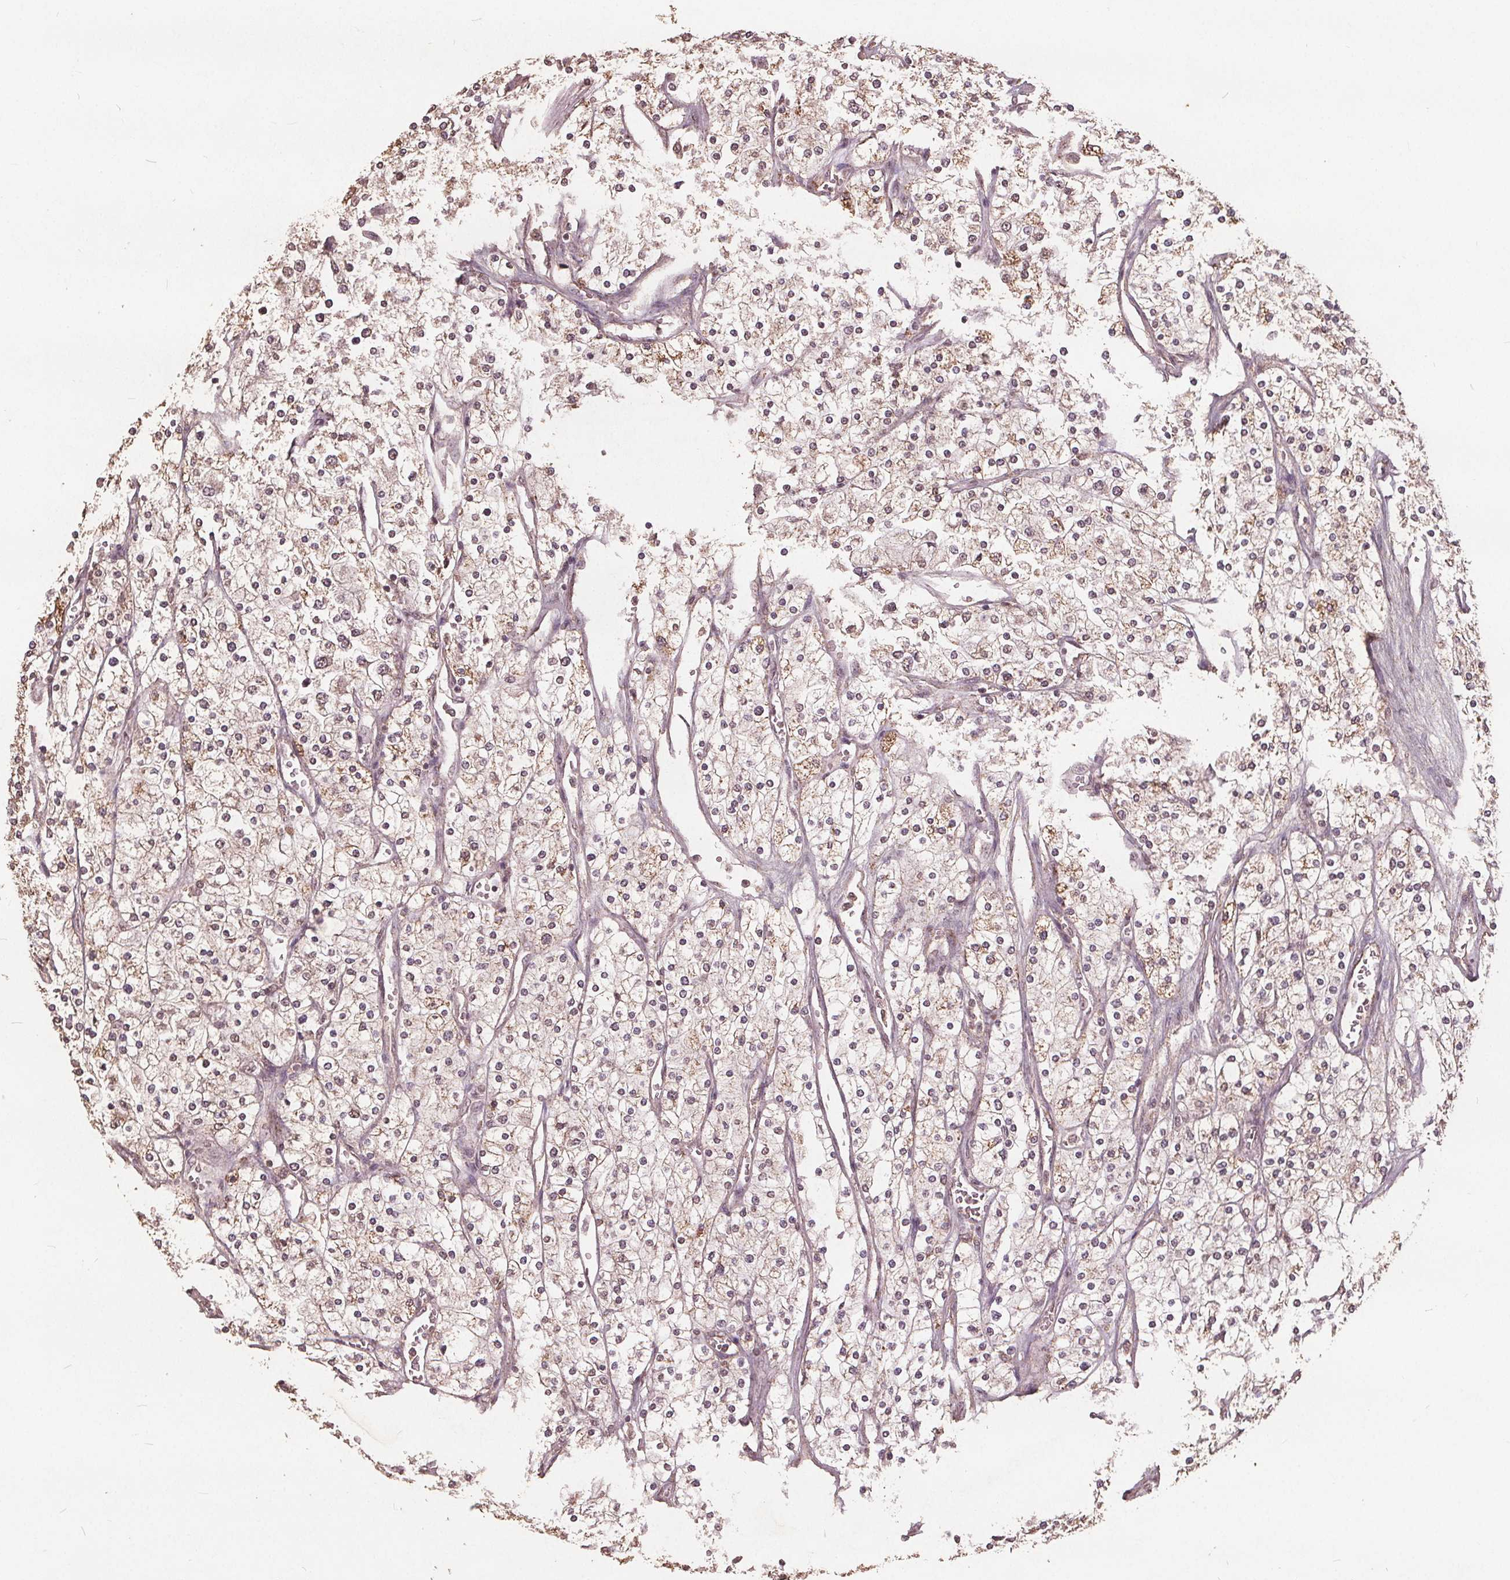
{"staining": {"intensity": "weak", "quantity": "<25%", "location": "nuclear"}, "tissue": "renal cancer", "cell_type": "Tumor cells", "image_type": "cancer", "snomed": [{"axis": "morphology", "description": "Adenocarcinoma, NOS"}, {"axis": "topography", "description": "Kidney"}], "caption": "Immunohistochemistry (IHC) of human renal cancer (adenocarcinoma) displays no expression in tumor cells.", "gene": "DSG3", "patient": {"sex": "male", "age": 80}}